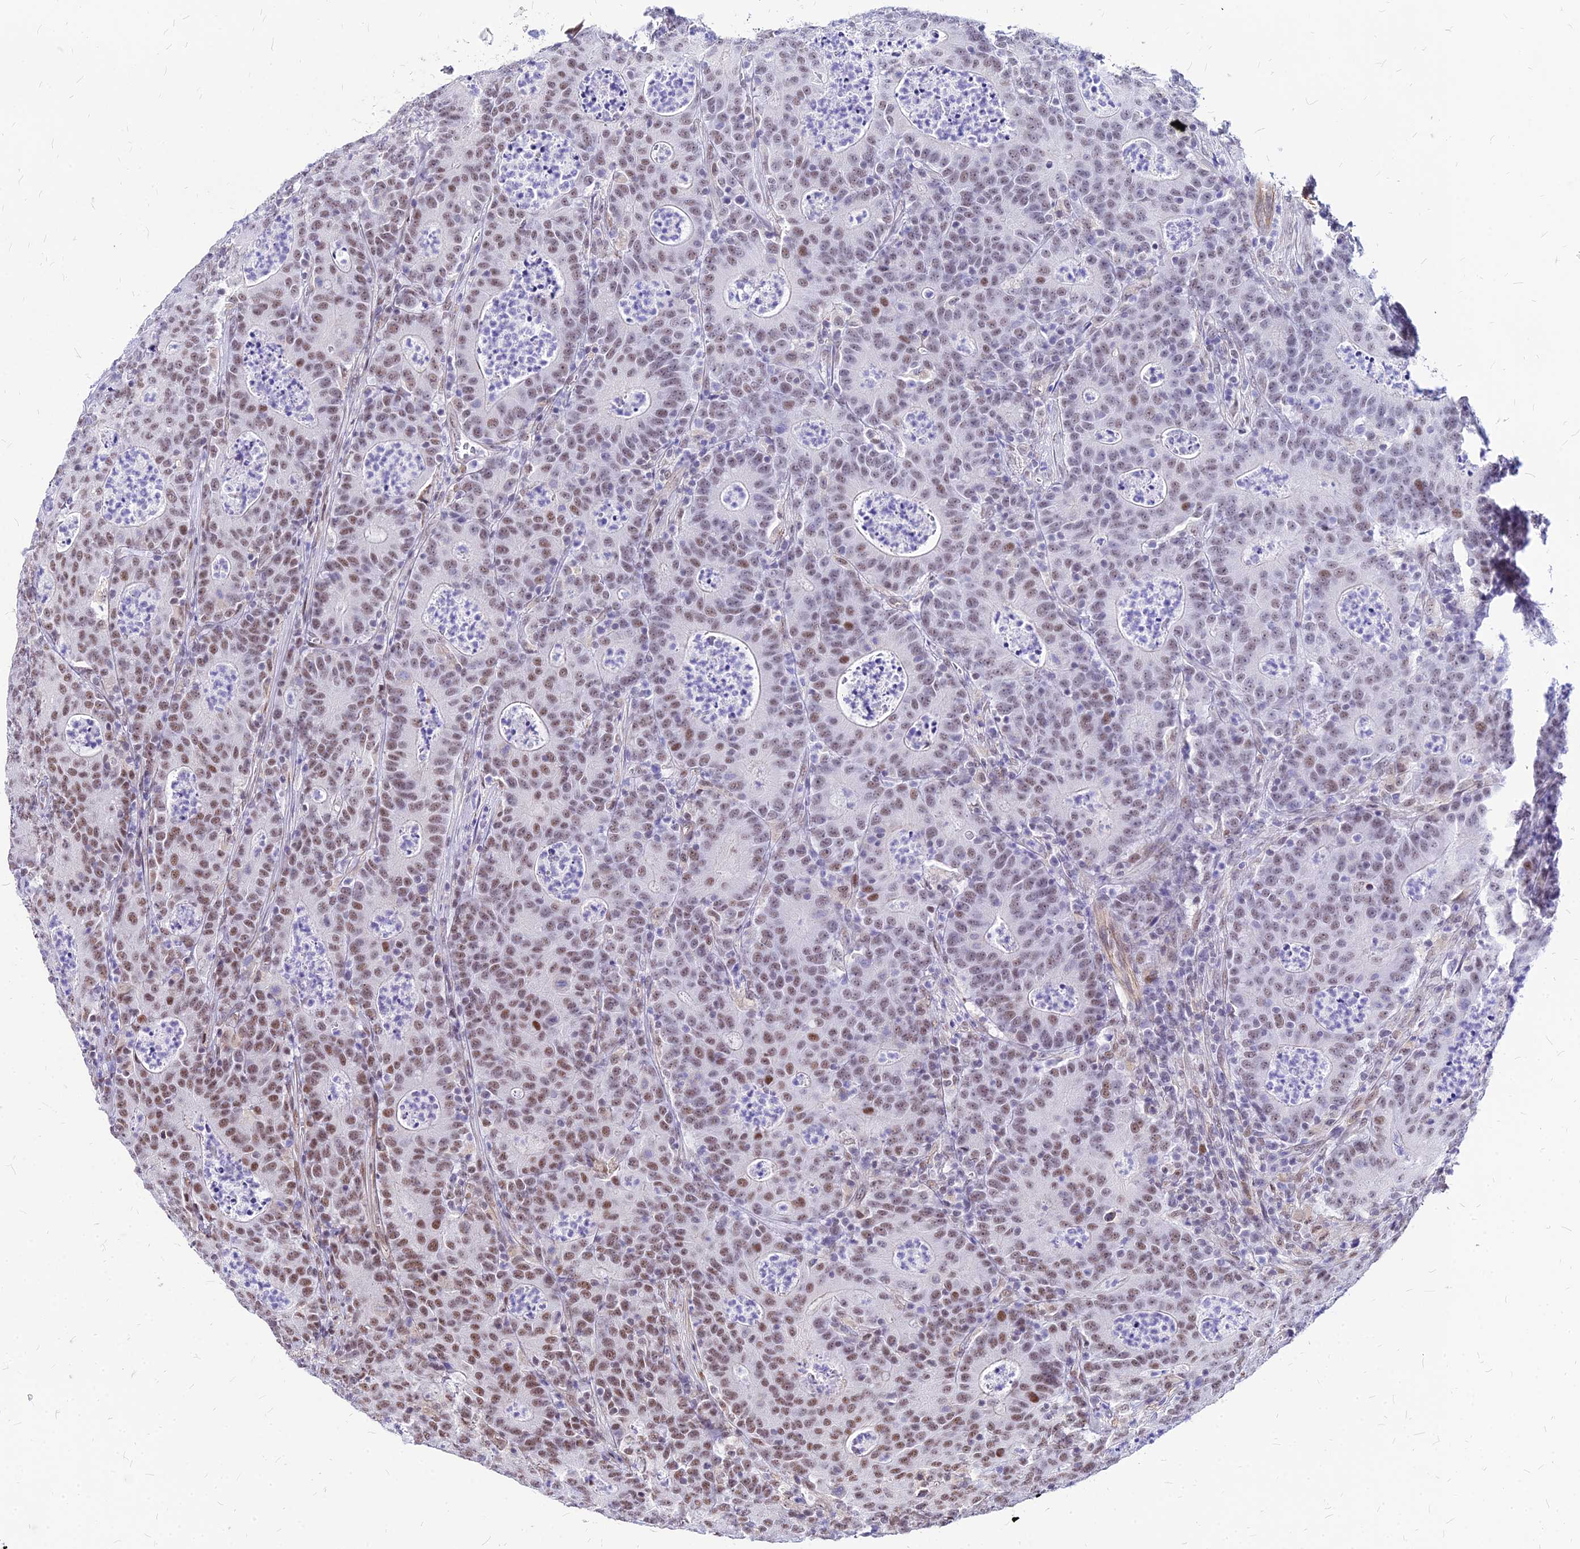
{"staining": {"intensity": "moderate", "quantity": "25%-75%", "location": "nuclear"}, "tissue": "colorectal cancer", "cell_type": "Tumor cells", "image_type": "cancer", "snomed": [{"axis": "morphology", "description": "Adenocarcinoma, NOS"}, {"axis": "topography", "description": "Colon"}], "caption": "Protein expression analysis of human colorectal cancer (adenocarcinoma) reveals moderate nuclear positivity in approximately 25%-75% of tumor cells.", "gene": "FDX2", "patient": {"sex": "male", "age": 83}}